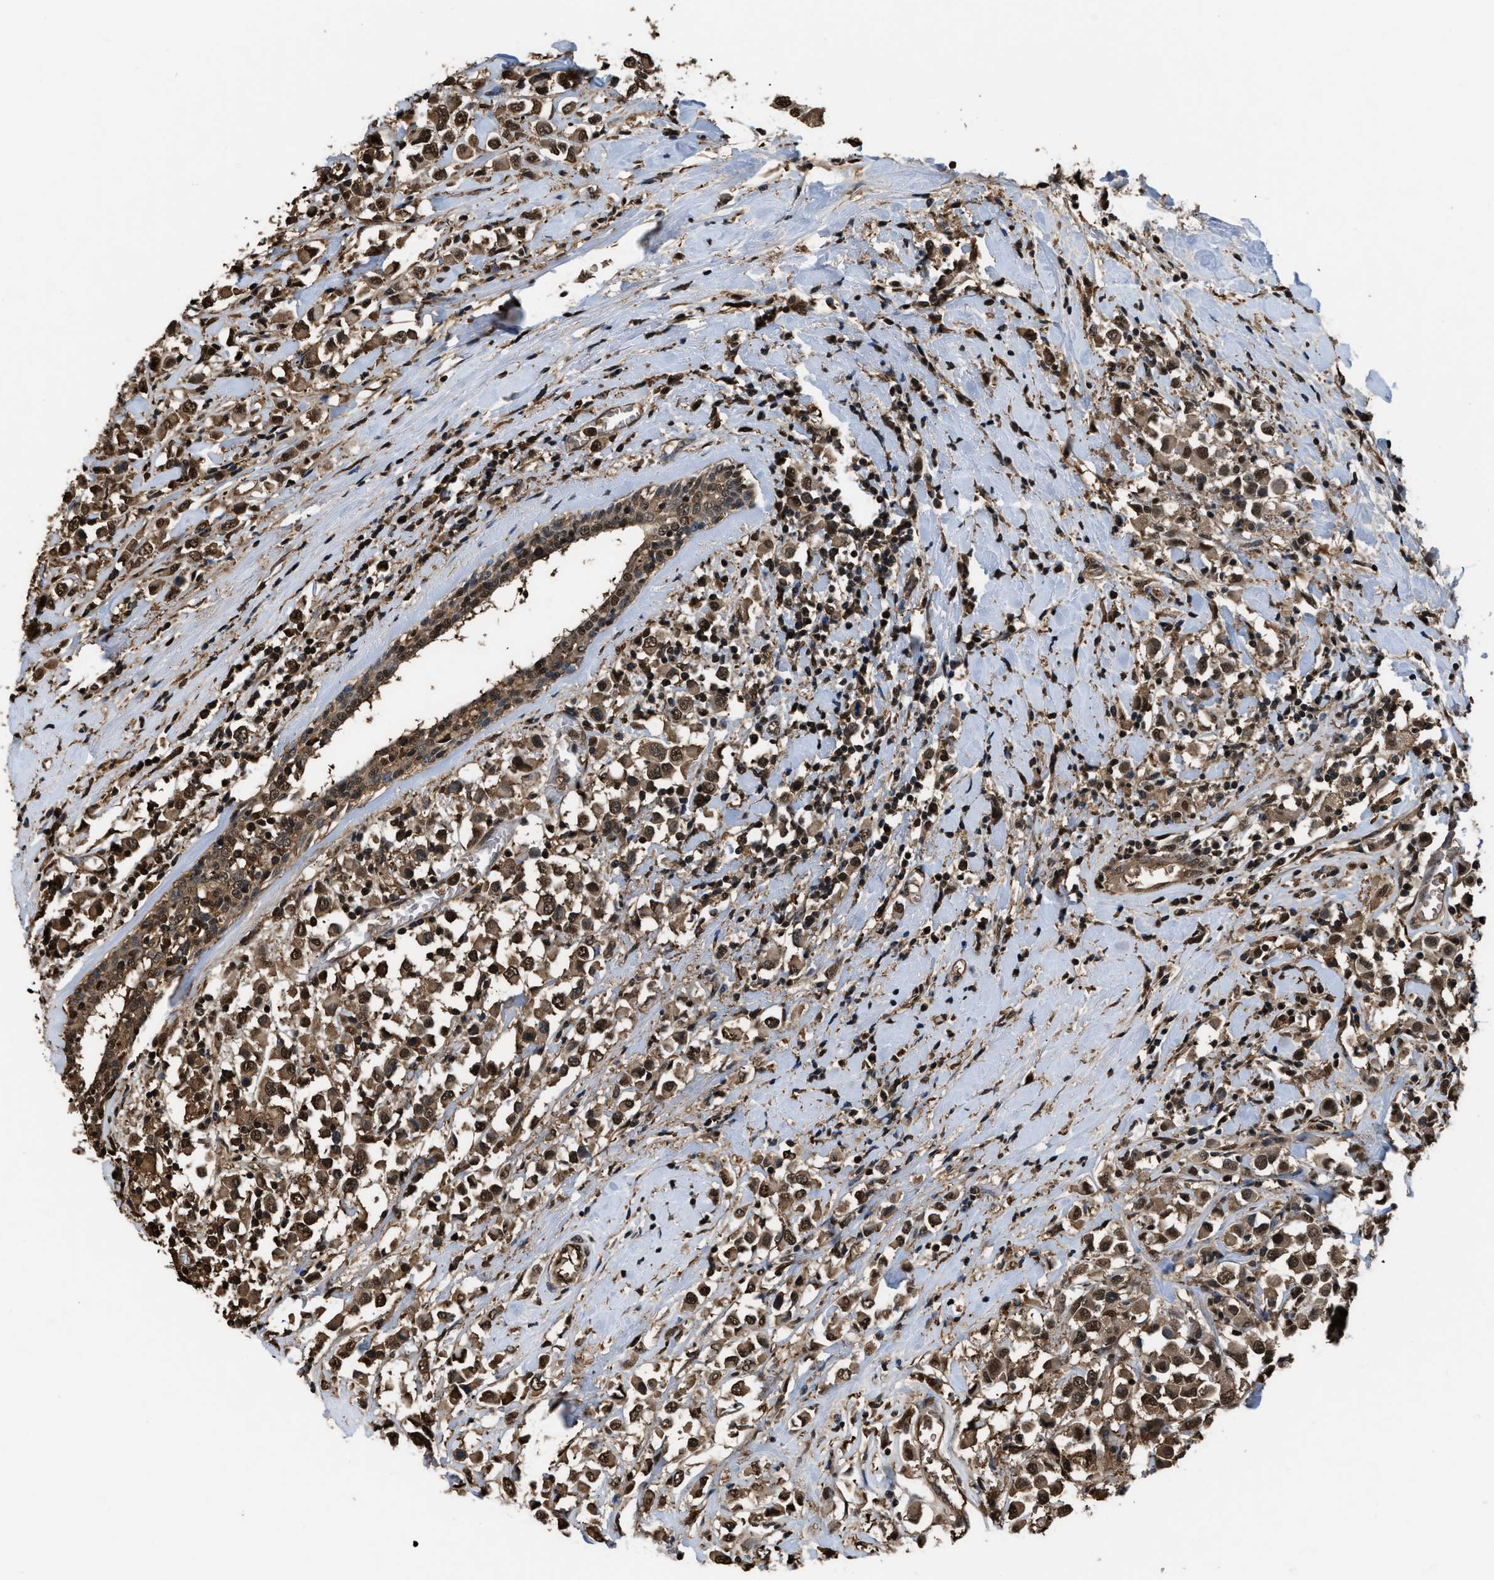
{"staining": {"intensity": "moderate", "quantity": ">75%", "location": "cytoplasmic/membranous,nuclear"}, "tissue": "breast cancer", "cell_type": "Tumor cells", "image_type": "cancer", "snomed": [{"axis": "morphology", "description": "Duct carcinoma"}, {"axis": "topography", "description": "Breast"}], "caption": "High-magnification brightfield microscopy of breast cancer stained with DAB (brown) and counterstained with hematoxylin (blue). tumor cells exhibit moderate cytoplasmic/membranous and nuclear staining is identified in approximately>75% of cells. The protein is stained brown, and the nuclei are stained in blue (DAB (3,3'-diaminobenzidine) IHC with brightfield microscopy, high magnification).", "gene": "FNTA", "patient": {"sex": "female", "age": 61}}